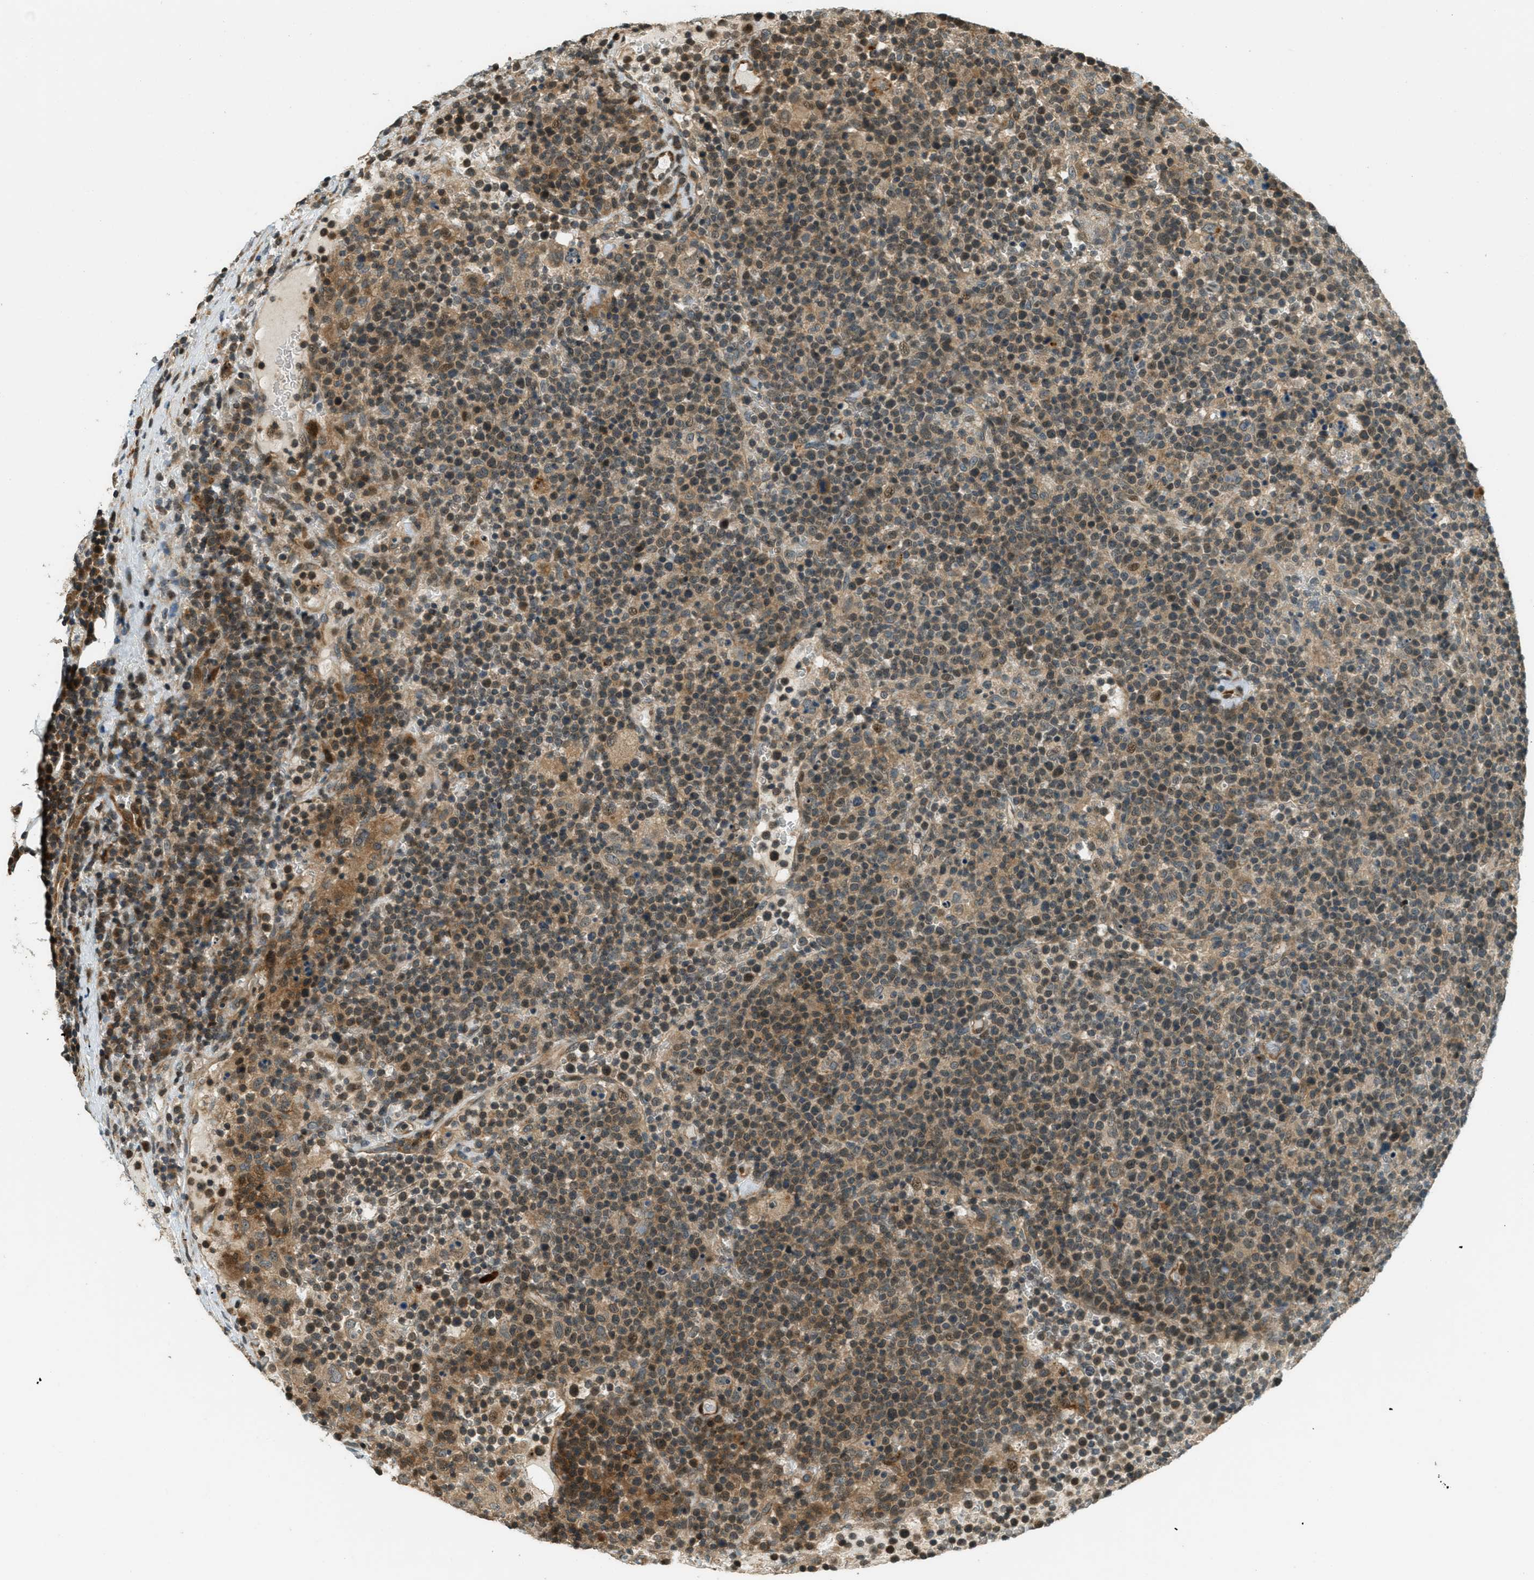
{"staining": {"intensity": "moderate", "quantity": ">75%", "location": "cytoplasmic/membranous,nuclear"}, "tissue": "lymphoma", "cell_type": "Tumor cells", "image_type": "cancer", "snomed": [{"axis": "morphology", "description": "Malignant lymphoma, non-Hodgkin's type, High grade"}, {"axis": "topography", "description": "Lymph node"}], "caption": "Lymphoma stained with DAB (3,3'-diaminobenzidine) IHC demonstrates medium levels of moderate cytoplasmic/membranous and nuclear staining in about >75% of tumor cells.", "gene": "PTPN23", "patient": {"sex": "male", "age": 61}}